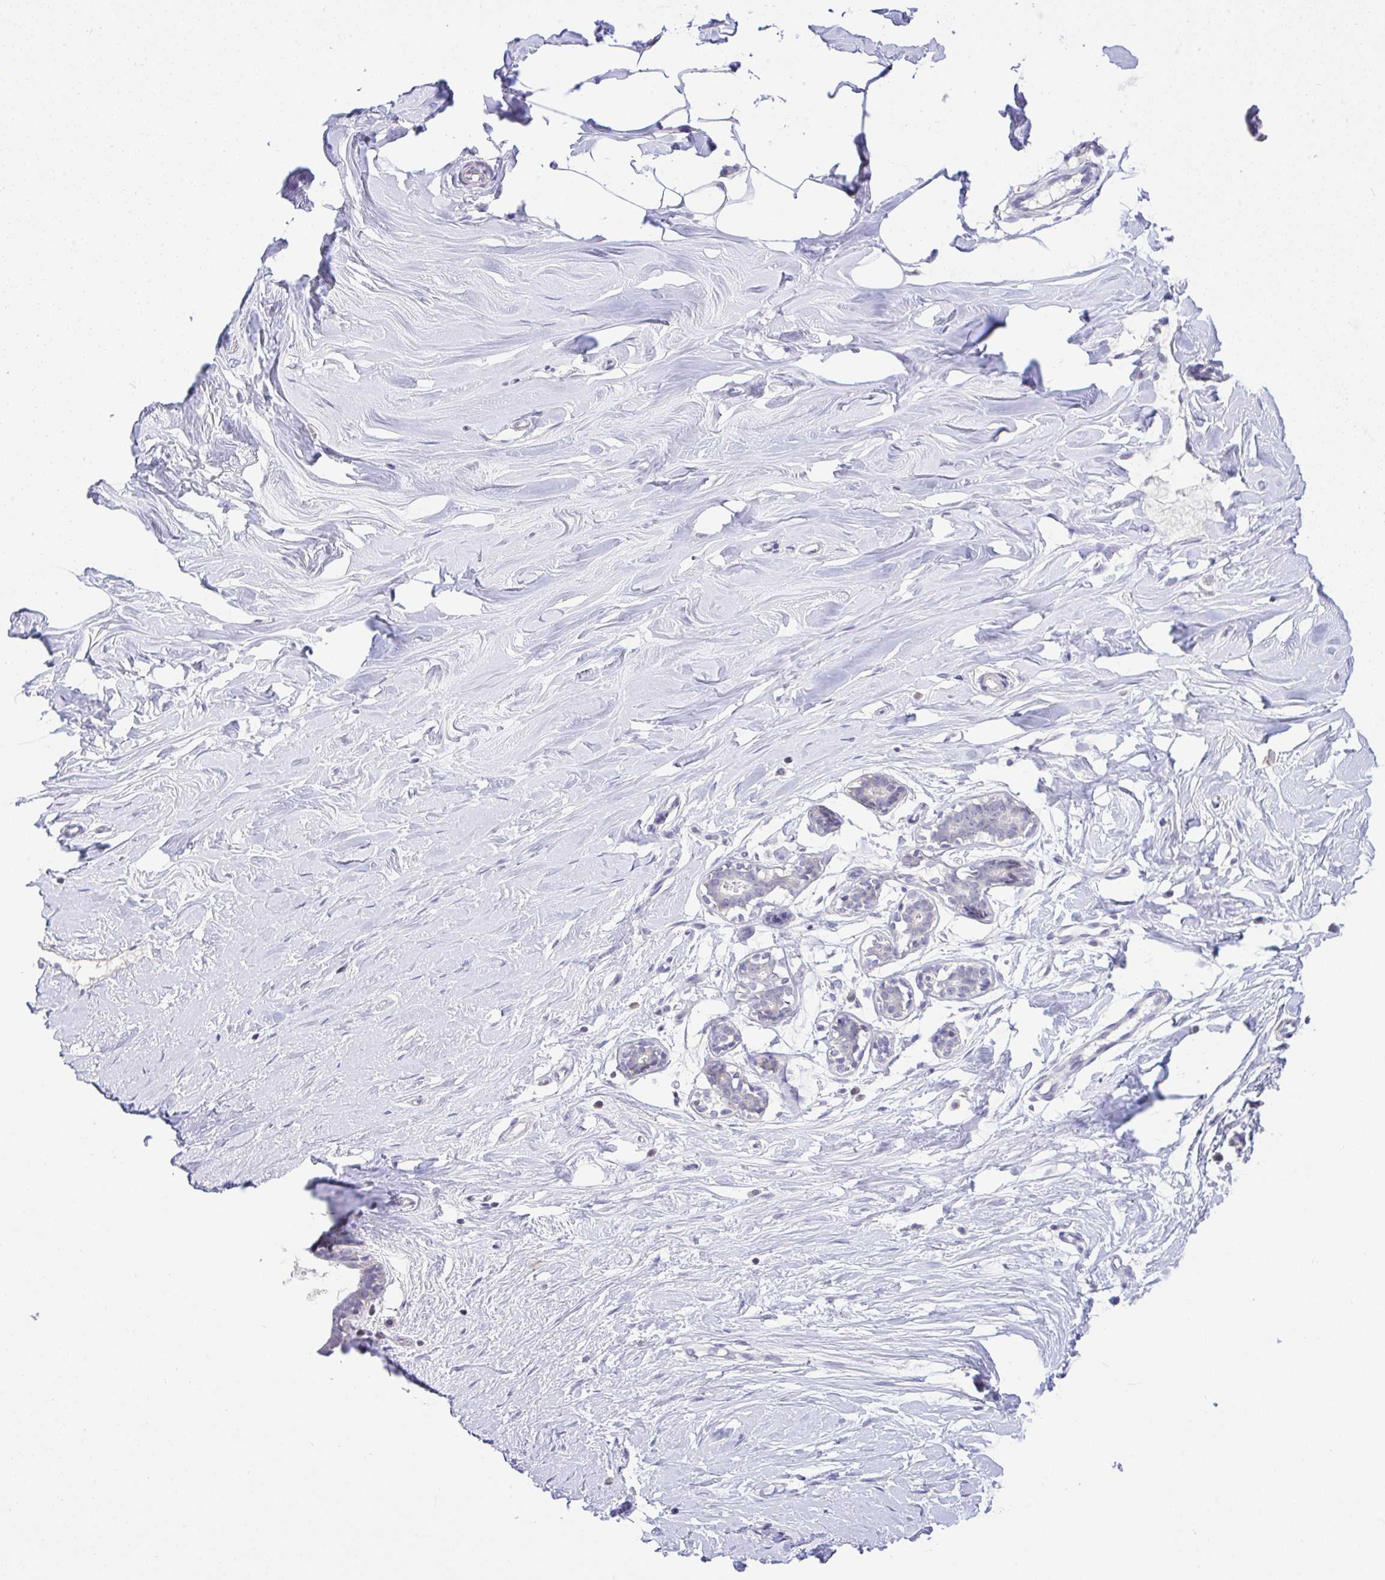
{"staining": {"intensity": "negative", "quantity": "none", "location": "none"}, "tissue": "breast", "cell_type": "Adipocytes", "image_type": "normal", "snomed": [{"axis": "morphology", "description": "Normal tissue, NOS"}, {"axis": "topography", "description": "Breast"}], "caption": "The photomicrograph exhibits no significant positivity in adipocytes of breast.", "gene": "CTU1", "patient": {"sex": "female", "age": 27}}